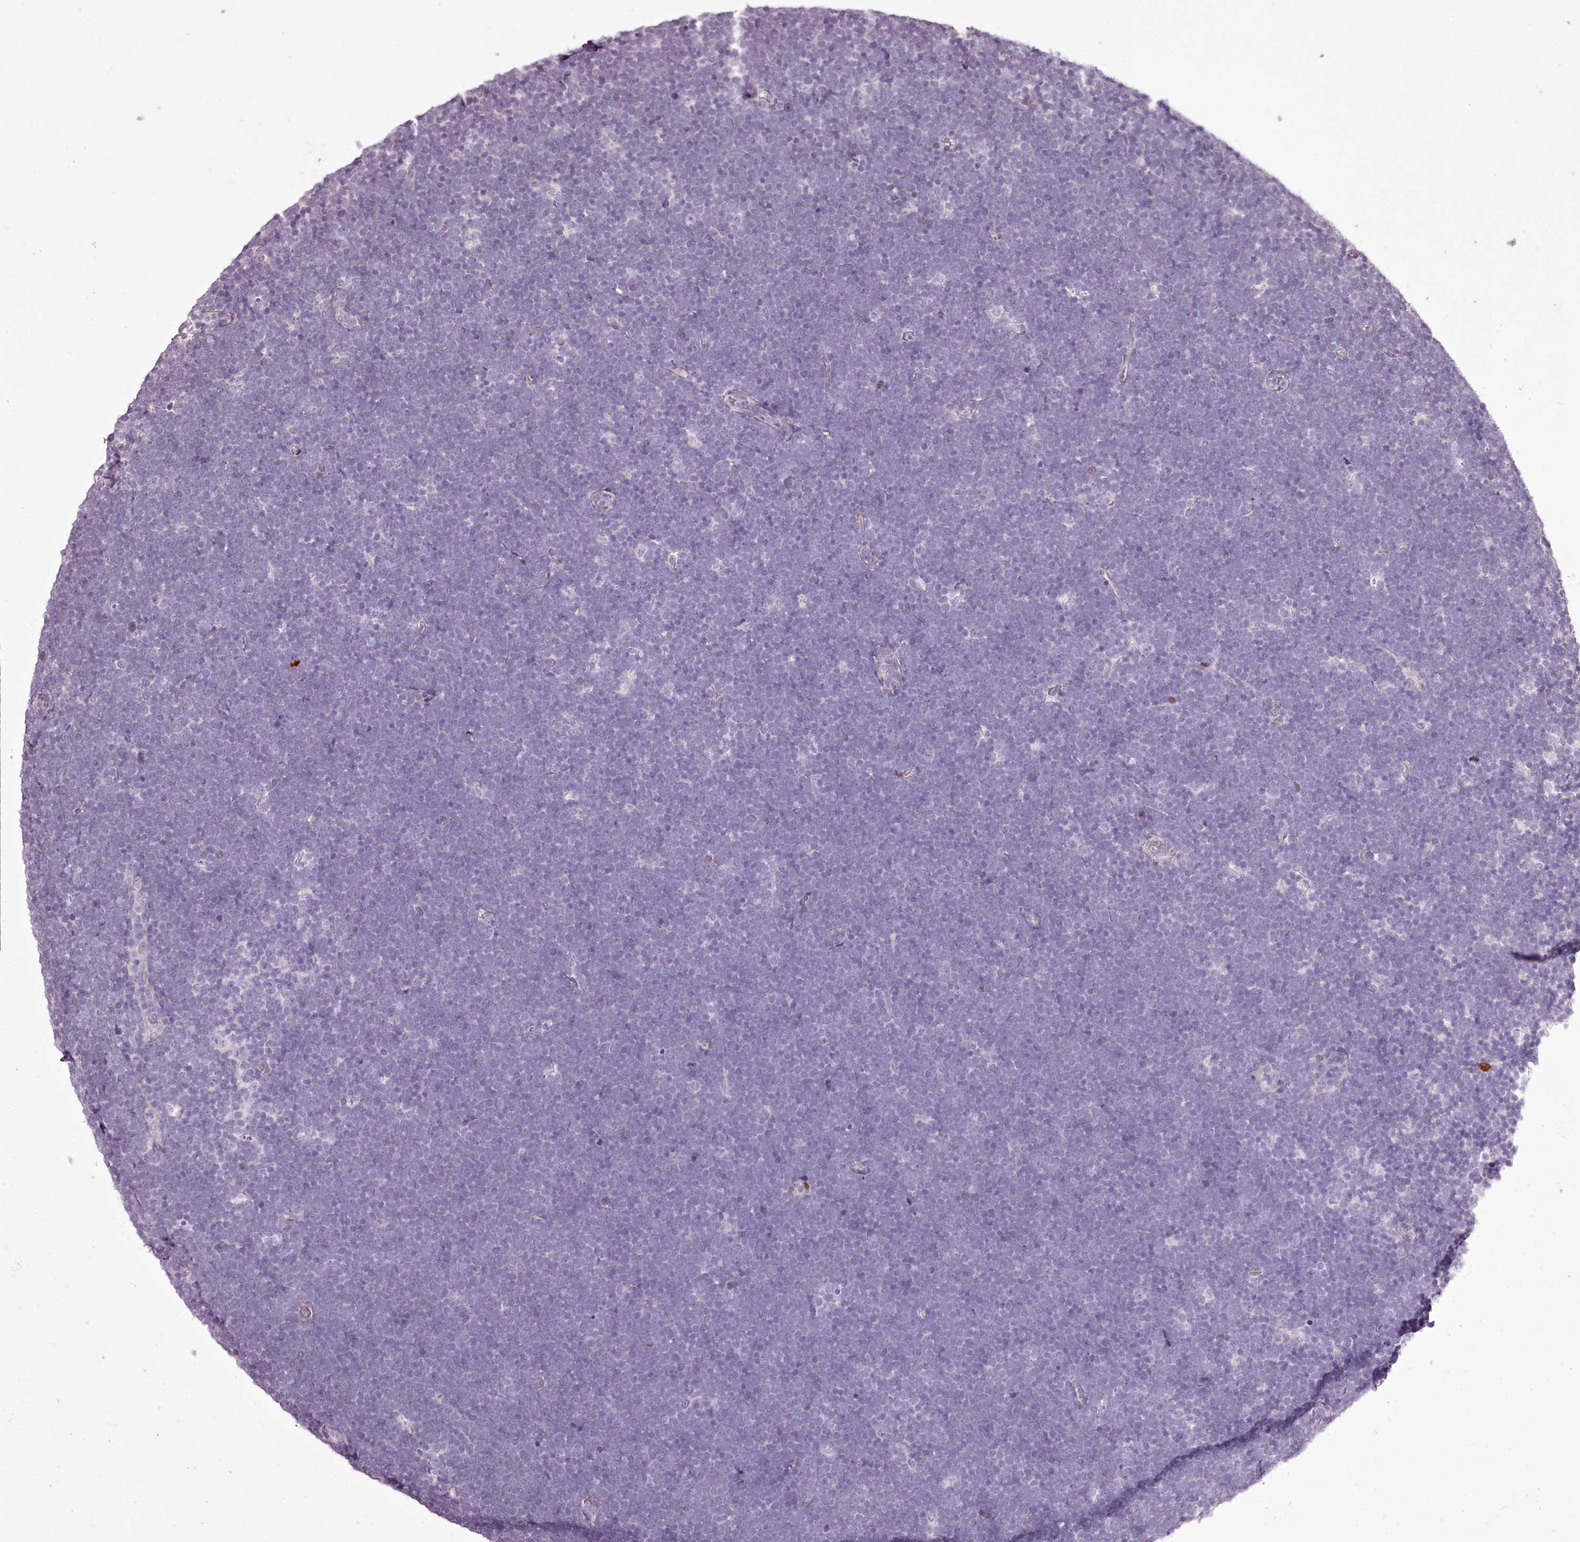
{"staining": {"intensity": "negative", "quantity": "none", "location": "none"}, "tissue": "lymphoma", "cell_type": "Tumor cells", "image_type": "cancer", "snomed": [{"axis": "morphology", "description": "Malignant lymphoma, non-Hodgkin's type, High grade"}, {"axis": "topography", "description": "Lymph node"}], "caption": "Protein analysis of malignant lymphoma, non-Hodgkin's type (high-grade) demonstrates no significant positivity in tumor cells.", "gene": "C1orf56", "patient": {"sex": "male", "age": 13}}